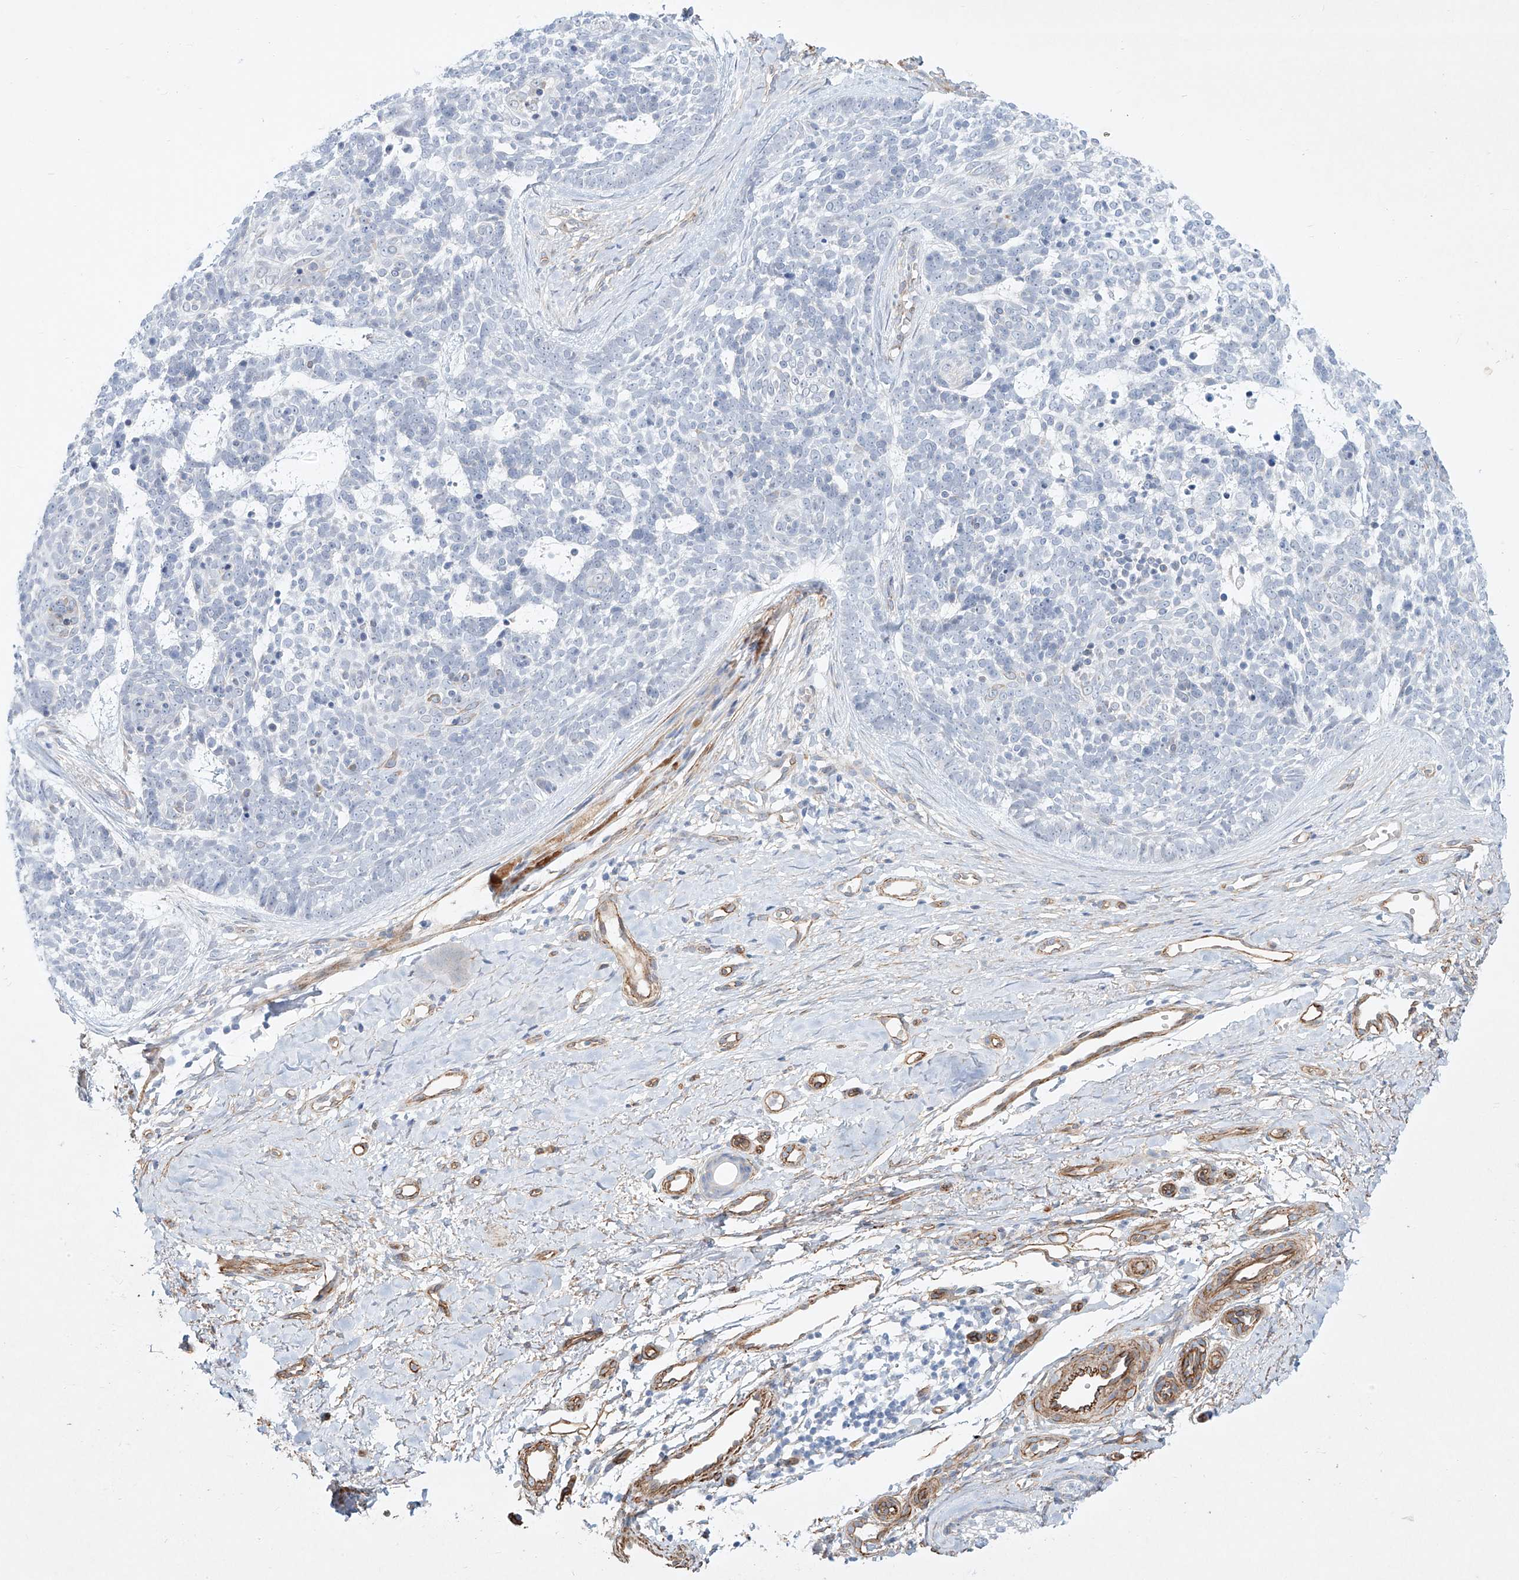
{"staining": {"intensity": "negative", "quantity": "none", "location": "none"}, "tissue": "skin cancer", "cell_type": "Tumor cells", "image_type": "cancer", "snomed": [{"axis": "morphology", "description": "Basal cell carcinoma"}, {"axis": "topography", "description": "Skin"}], "caption": "Tumor cells are negative for protein expression in human skin cancer (basal cell carcinoma).", "gene": "REEP2", "patient": {"sex": "female", "age": 81}}